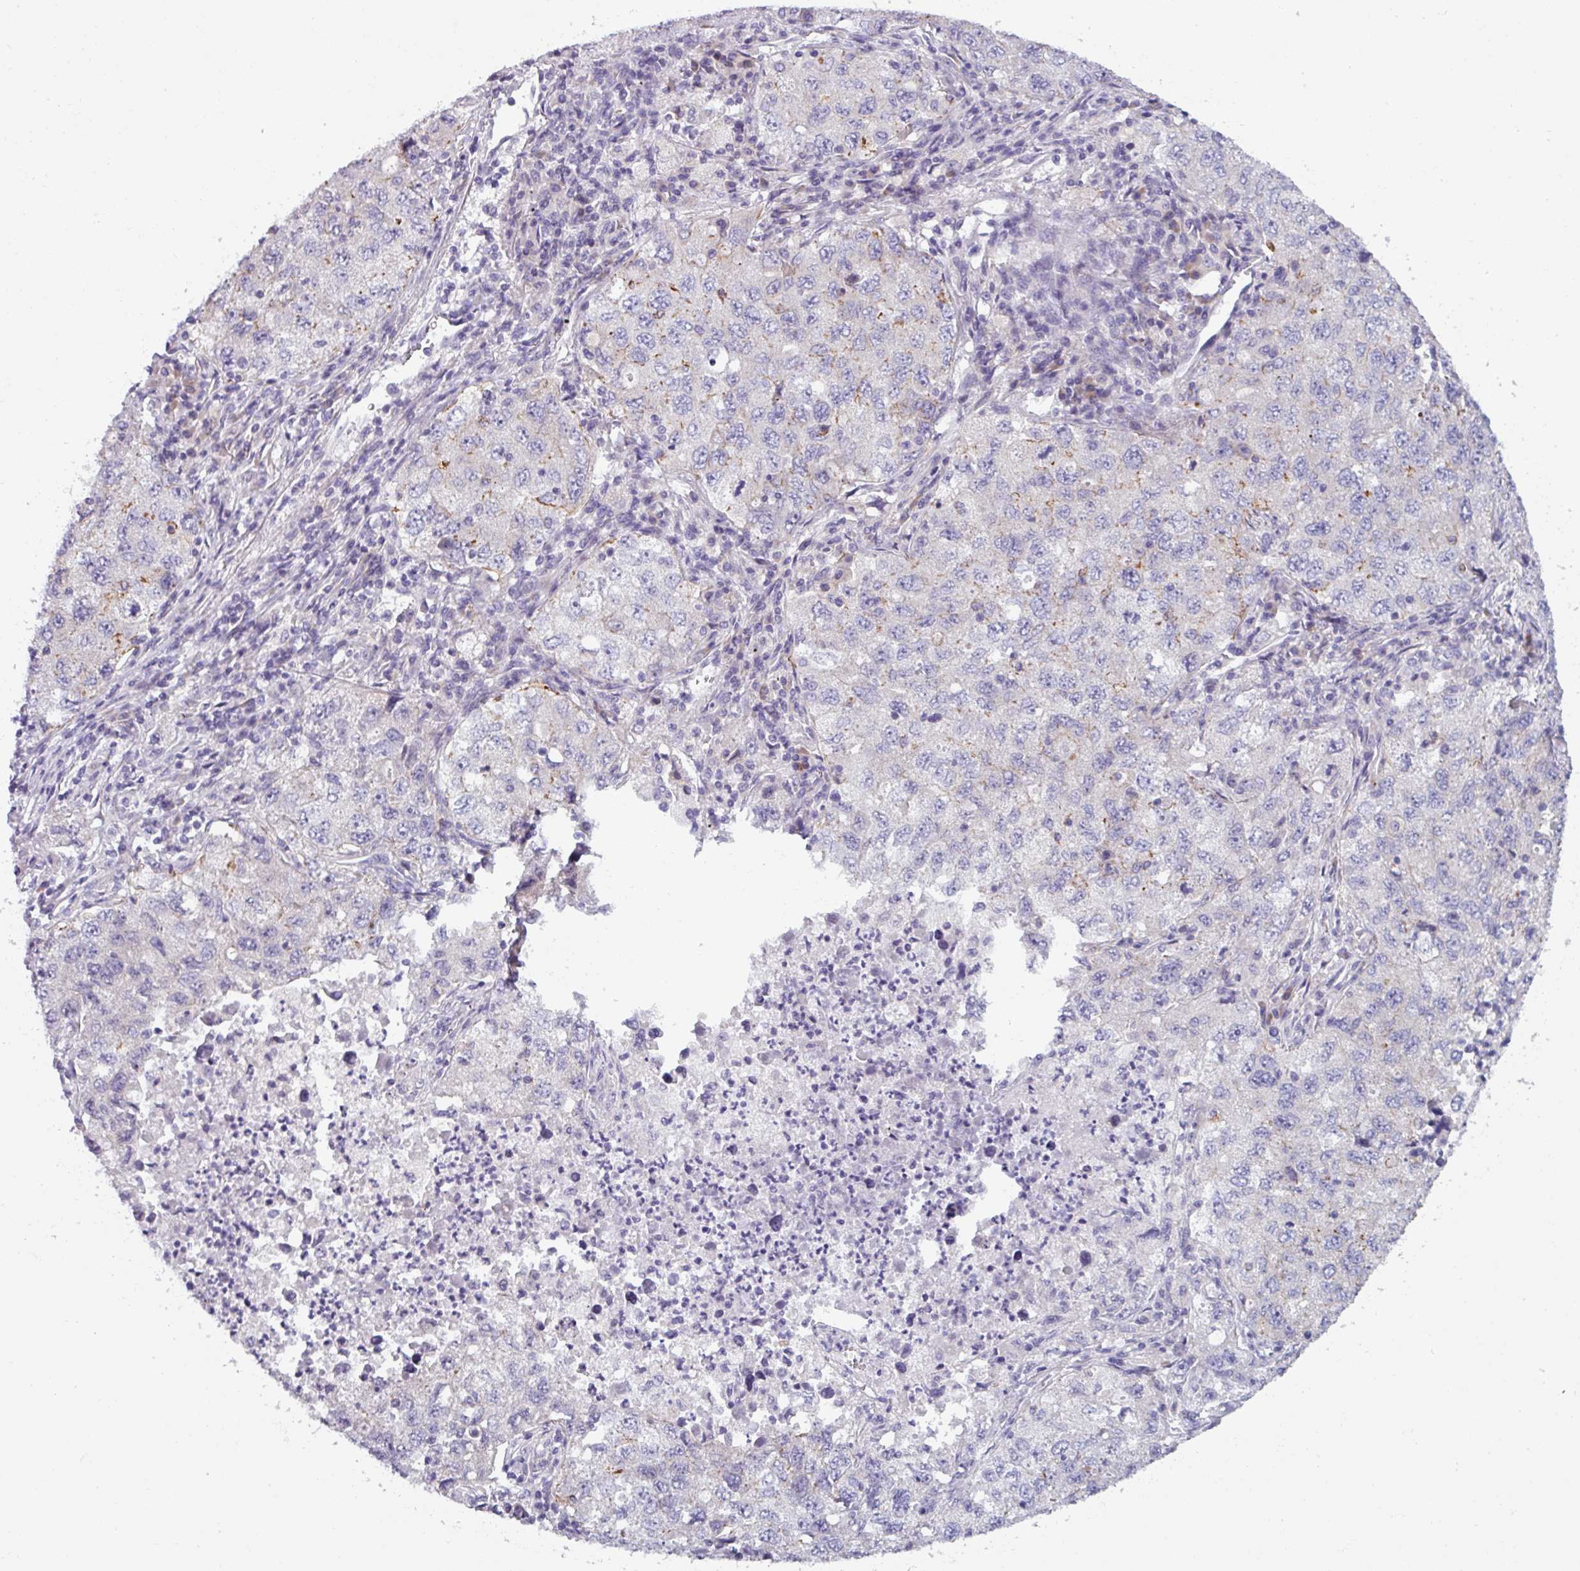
{"staining": {"intensity": "negative", "quantity": "none", "location": "none"}, "tissue": "lung cancer", "cell_type": "Tumor cells", "image_type": "cancer", "snomed": [{"axis": "morphology", "description": "Adenocarcinoma, NOS"}, {"axis": "topography", "description": "Lung"}], "caption": "Tumor cells show no significant positivity in lung adenocarcinoma.", "gene": "SMIM11", "patient": {"sex": "female", "age": 57}}